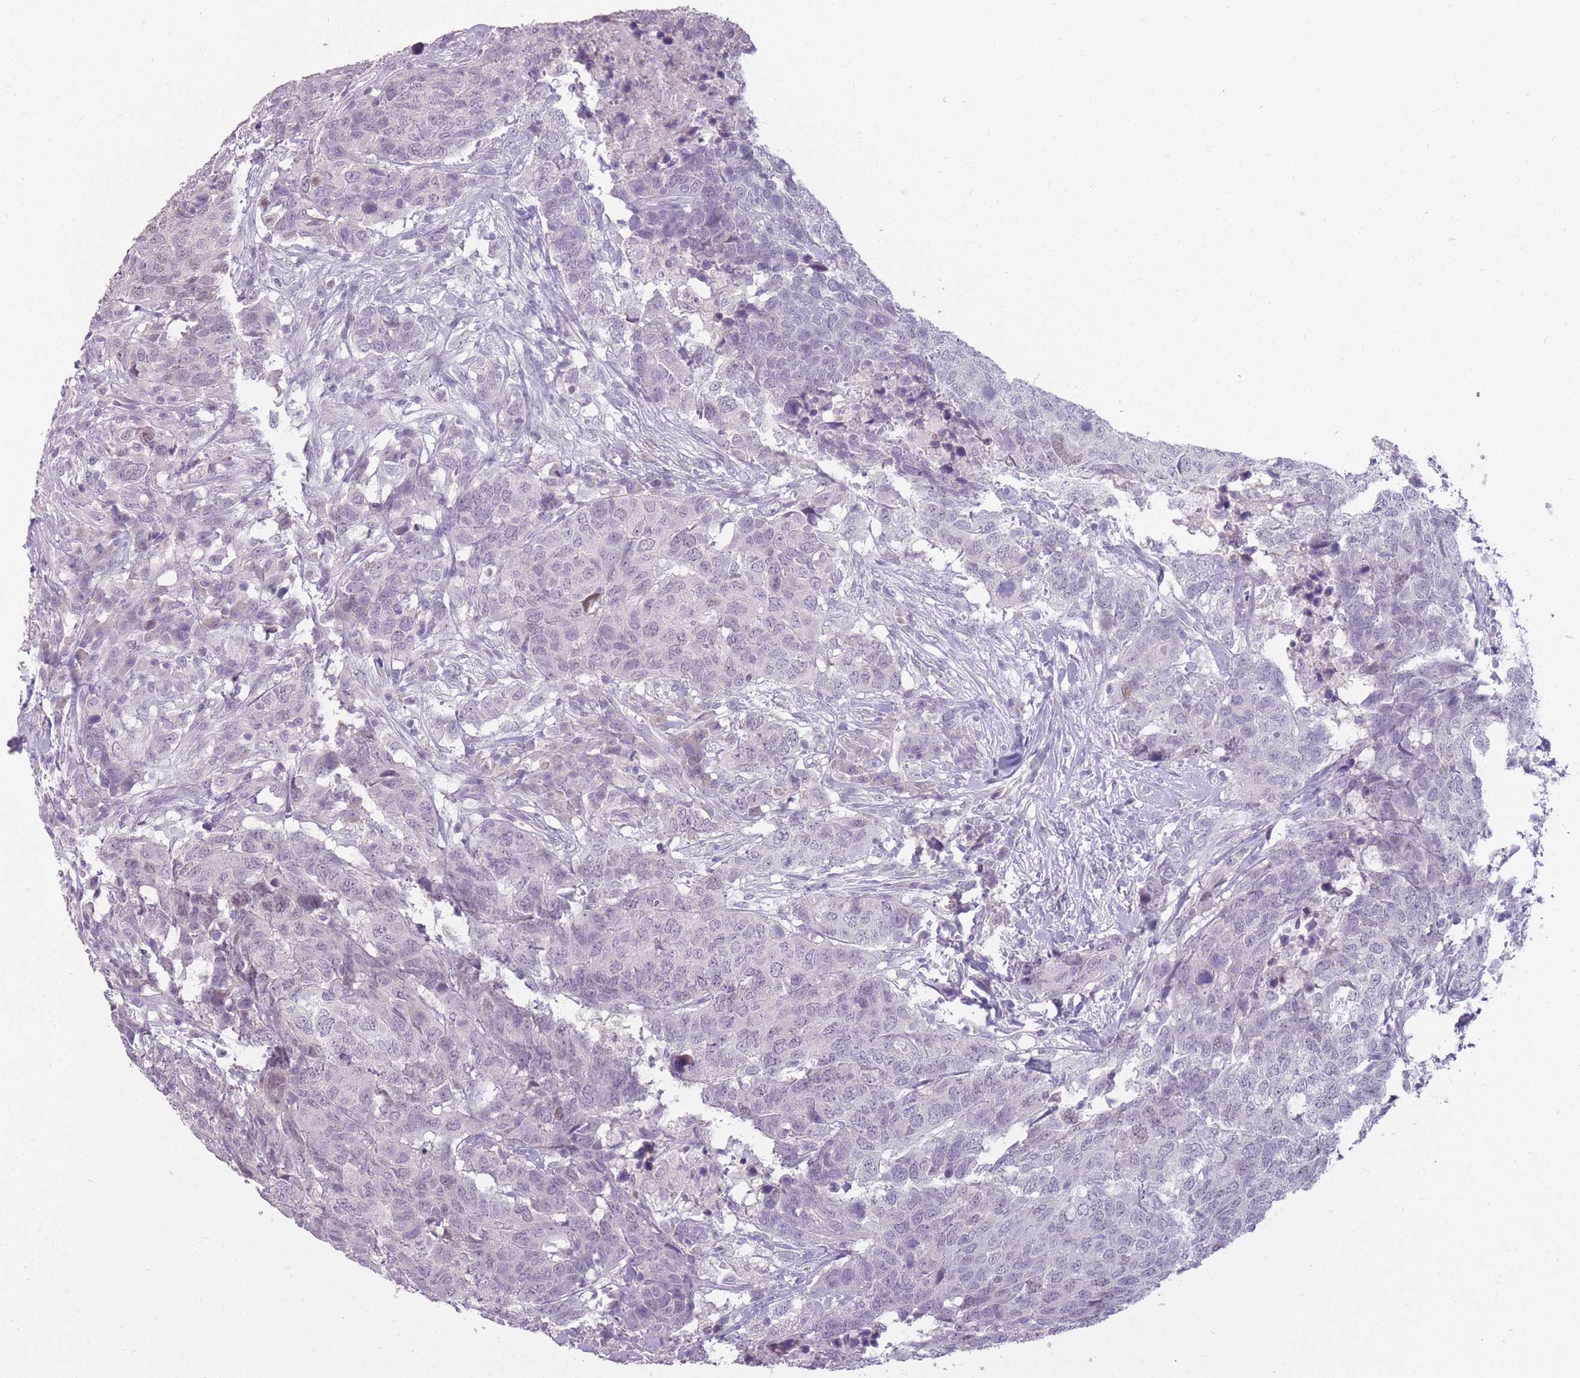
{"staining": {"intensity": "negative", "quantity": "none", "location": "none"}, "tissue": "head and neck cancer", "cell_type": "Tumor cells", "image_type": "cancer", "snomed": [{"axis": "morphology", "description": "Normal tissue, NOS"}, {"axis": "morphology", "description": "Squamous cell carcinoma, NOS"}, {"axis": "topography", "description": "Skeletal muscle"}, {"axis": "topography", "description": "Vascular tissue"}, {"axis": "topography", "description": "Peripheral nerve tissue"}, {"axis": "topography", "description": "Head-Neck"}], "caption": "This photomicrograph is of head and neck cancer stained with immunohistochemistry to label a protein in brown with the nuclei are counter-stained blue. There is no positivity in tumor cells.", "gene": "ZBTB24", "patient": {"sex": "male", "age": 66}}